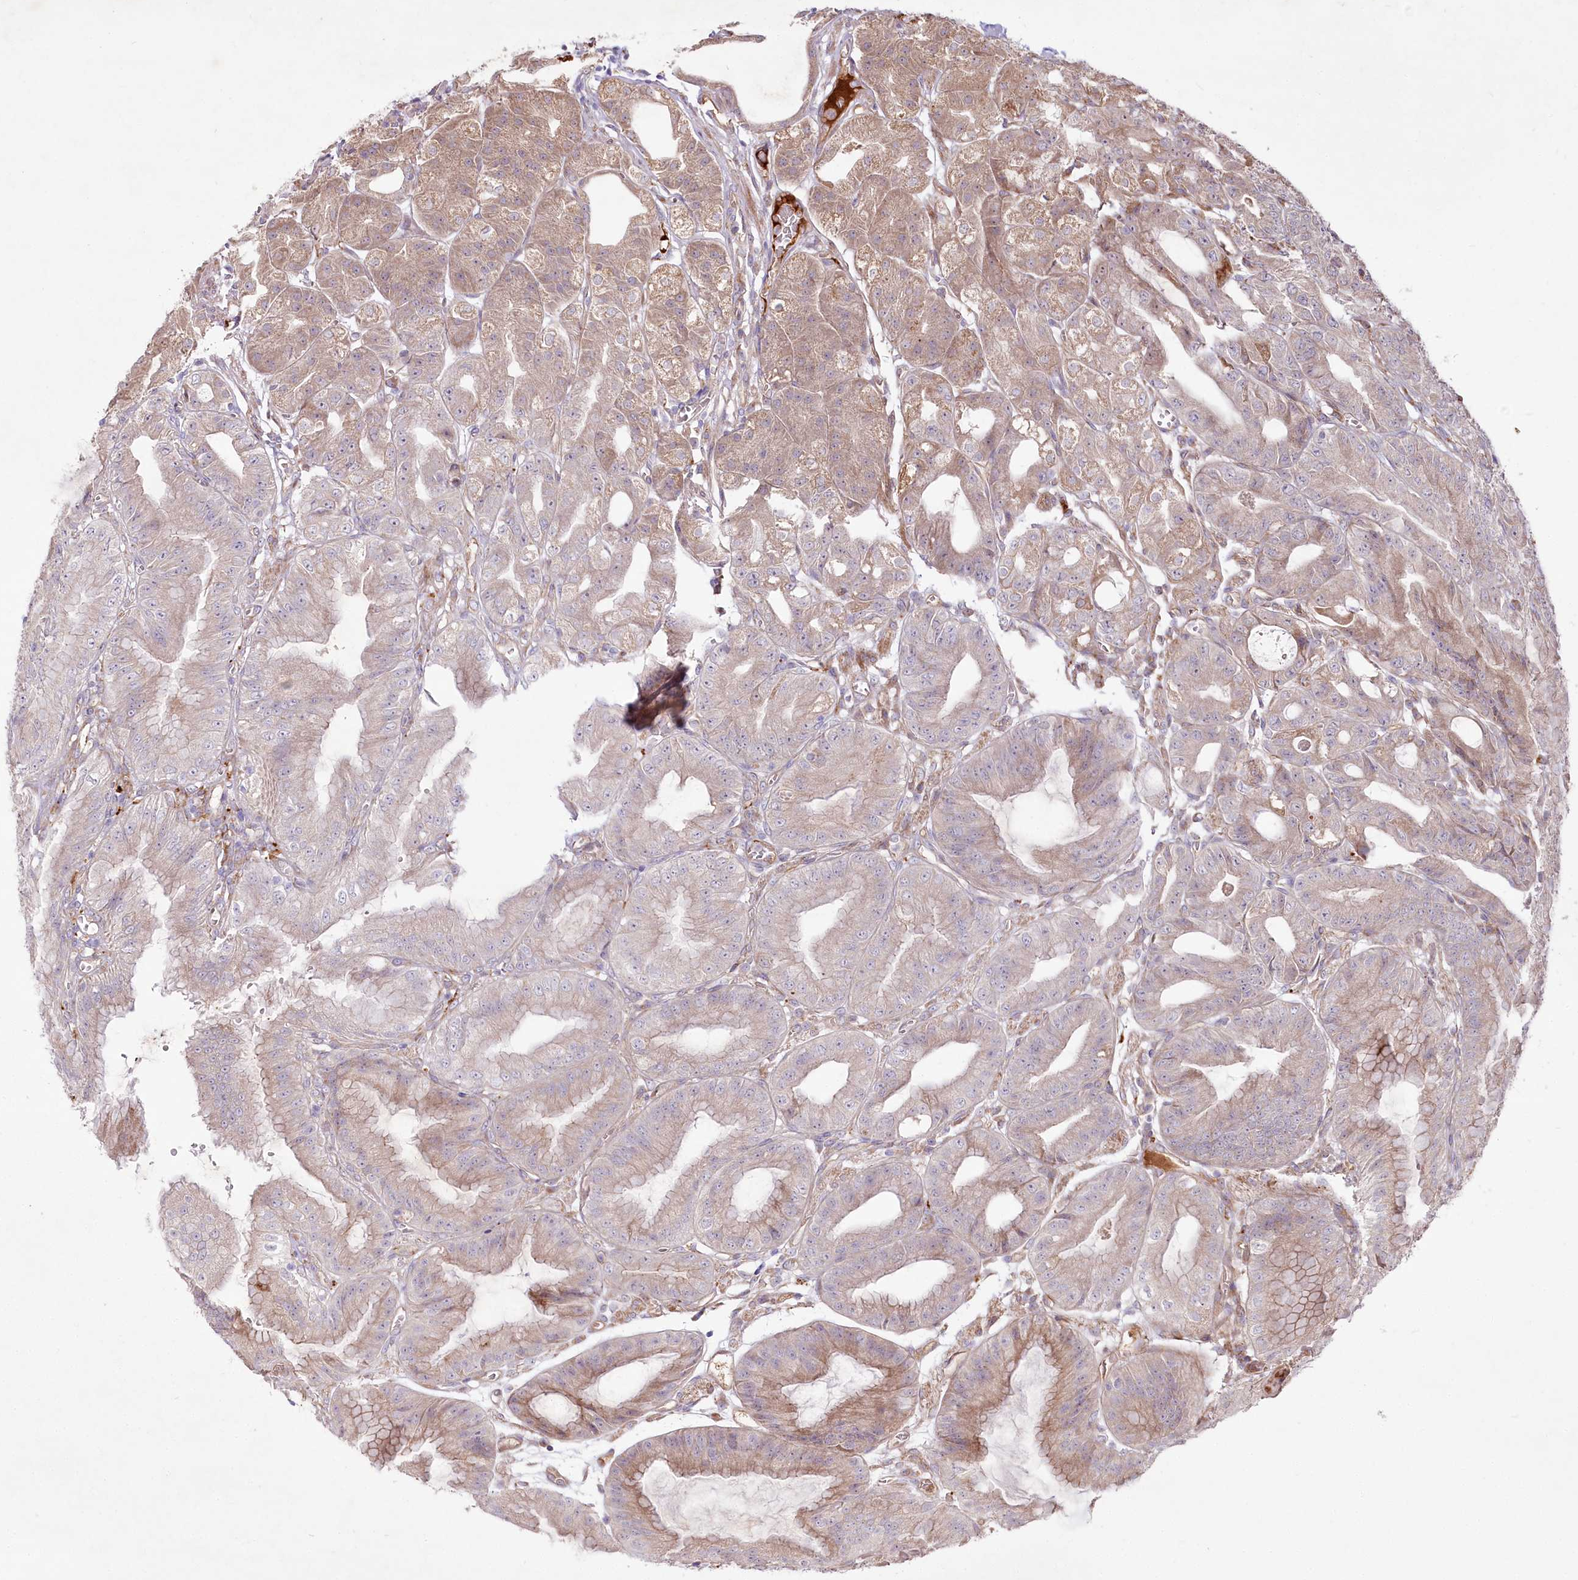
{"staining": {"intensity": "moderate", "quantity": "25%-75%", "location": "cytoplasmic/membranous"}, "tissue": "stomach", "cell_type": "Glandular cells", "image_type": "normal", "snomed": [{"axis": "morphology", "description": "Normal tissue, NOS"}, {"axis": "topography", "description": "Stomach, upper"}, {"axis": "topography", "description": "Stomach, lower"}], "caption": "Immunohistochemical staining of benign human stomach exhibits moderate cytoplasmic/membranous protein staining in approximately 25%-75% of glandular cells.", "gene": "PSTK", "patient": {"sex": "male", "age": 71}}